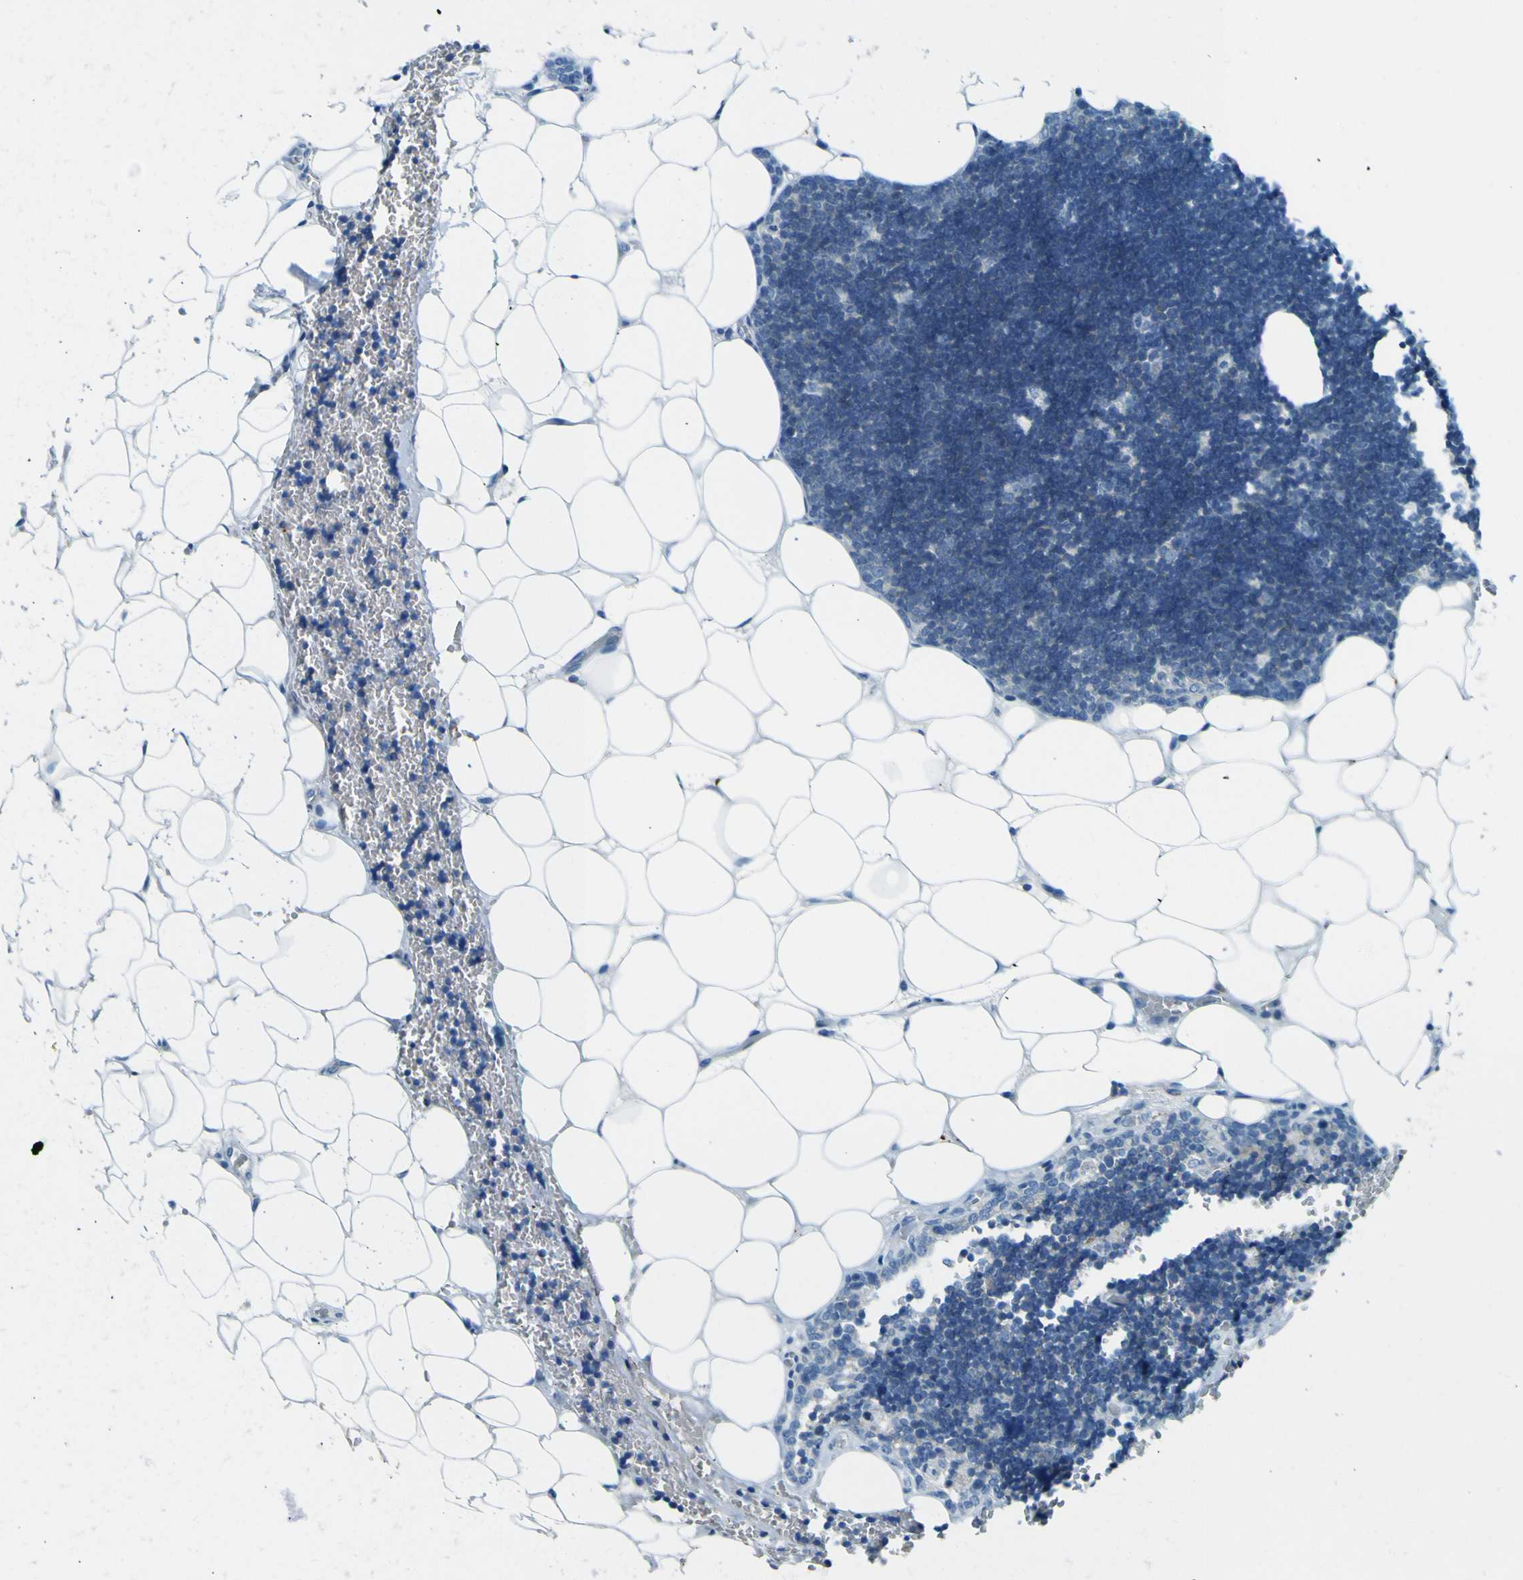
{"staining": {"intensity": "strong", "quantity": "25%-75%", "location": "cytoplasmic/membranous"}, "tissue": "lymph node", "cell_type": "Germinal center cells", "image_type": "normal", "snomed": [{"axis": "morphology", "description": "Normal tissue, NOS"}, {"axis": "topography", "description": "Lymph node"}], "caption": "DAB (3,3'-diaminobenzidine) immunohistochemical staining of normal human lymph node reveals strong cytoplasmic/membranous protein expression in approximately 25%-75% of germinal center cells. (Stains: DAB in brown, nuclei in blue, Microscopy: brightfield microscopy at high magnification).", "gene": "SORCS1", "patient": {"sex": "male", "age": 33}}